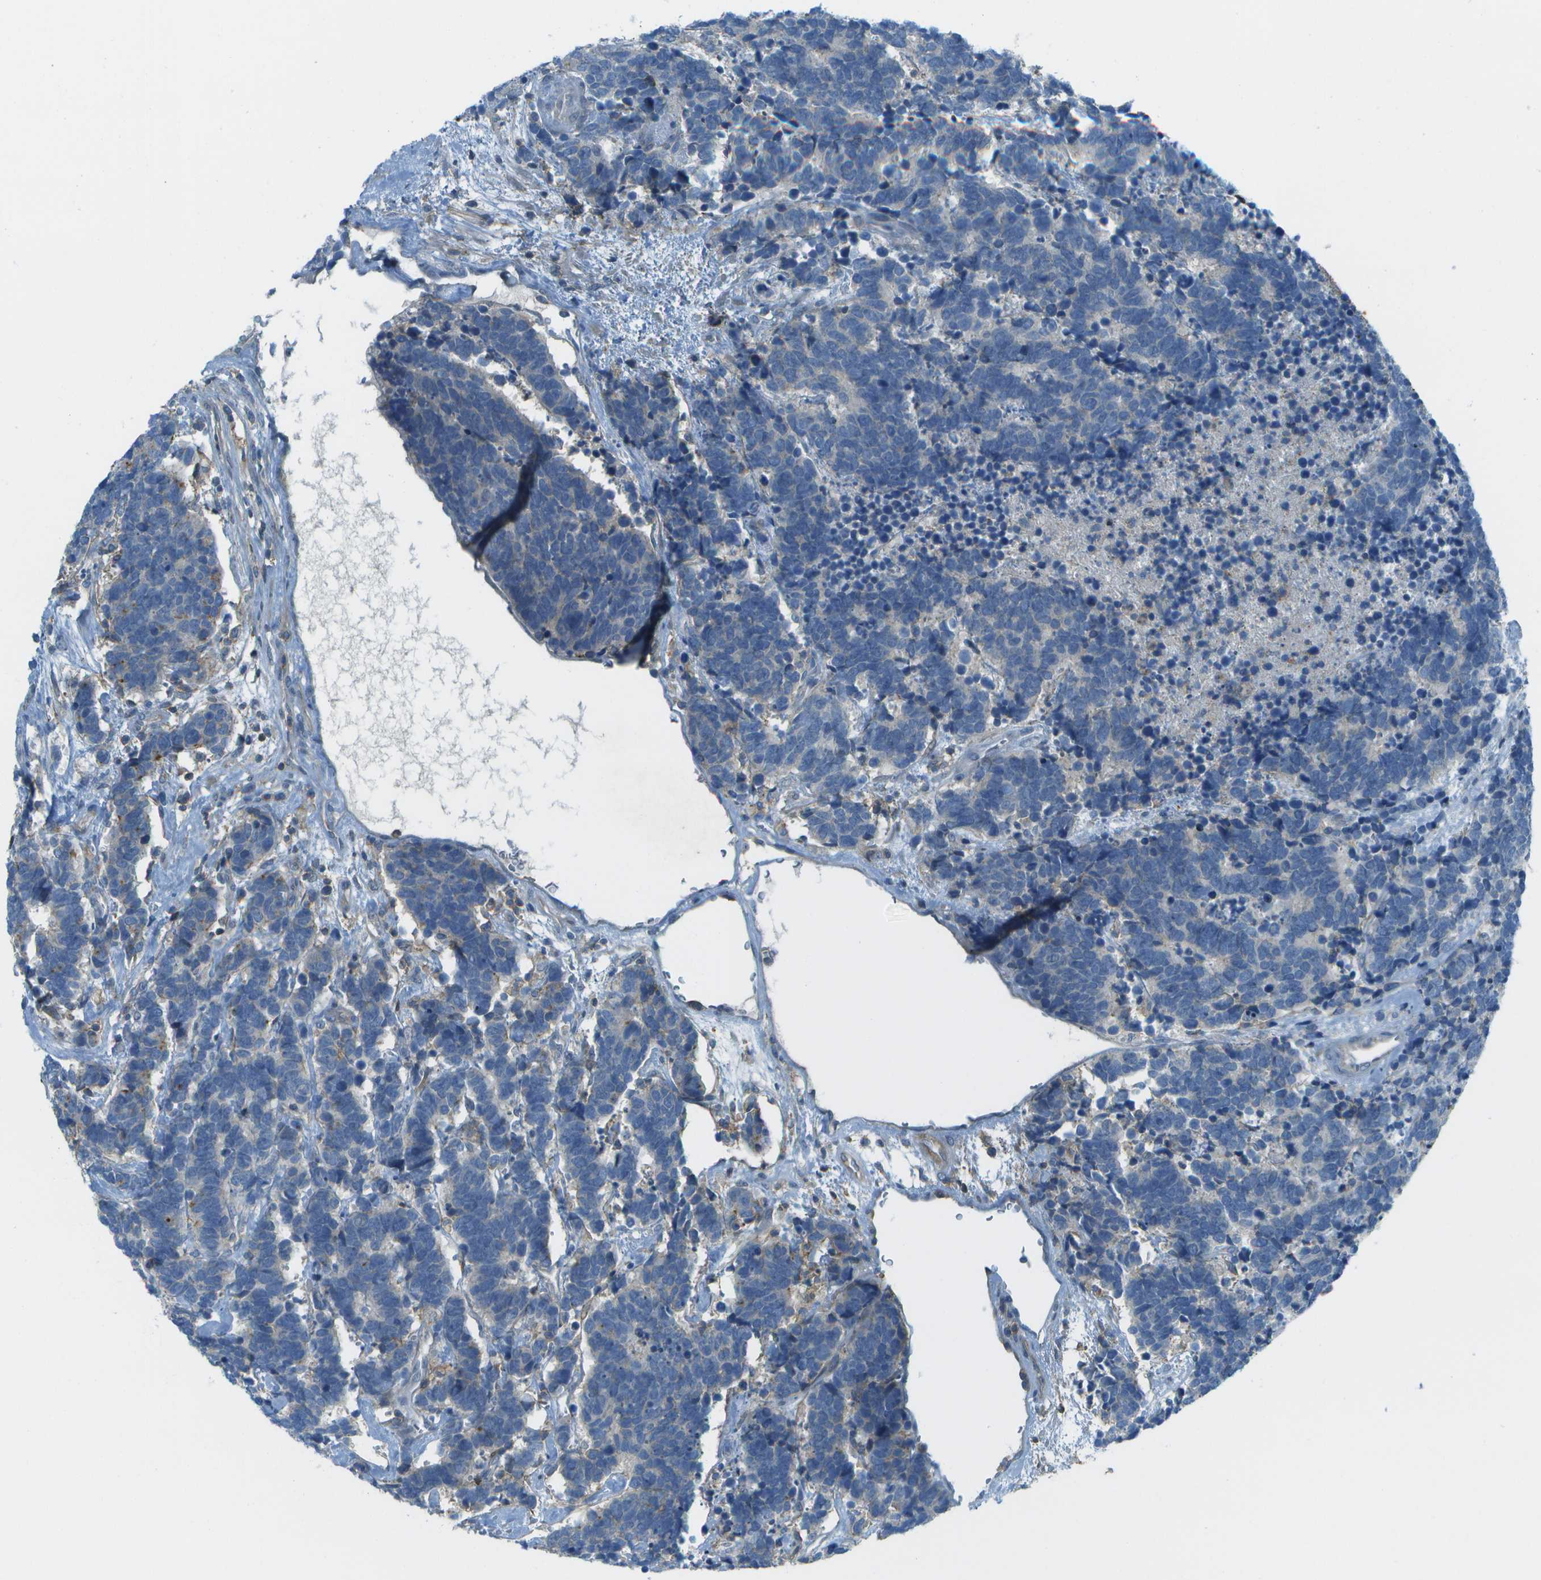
{"staining": {"intensity": "negative", "quantity": "none", "location": "none"}, "tissue": "carcinoid", "cell_type": "Tumor cells", "image_type": "cancer", "snomed": [{"axis": "morphology", "description": "Carcinoma, NOS"}, {"axis": "morphology", "description": "Carcinoid, malignant, NOS"}, {"axis": "topography", "description": "Urinary bladder"}], "caption": "Human carcinoid stained for a protein using immunohistochemistry displays no expression in tumor cells.", "gene": "LRRC66", "patient": {"sex": "male", "age": 57}}